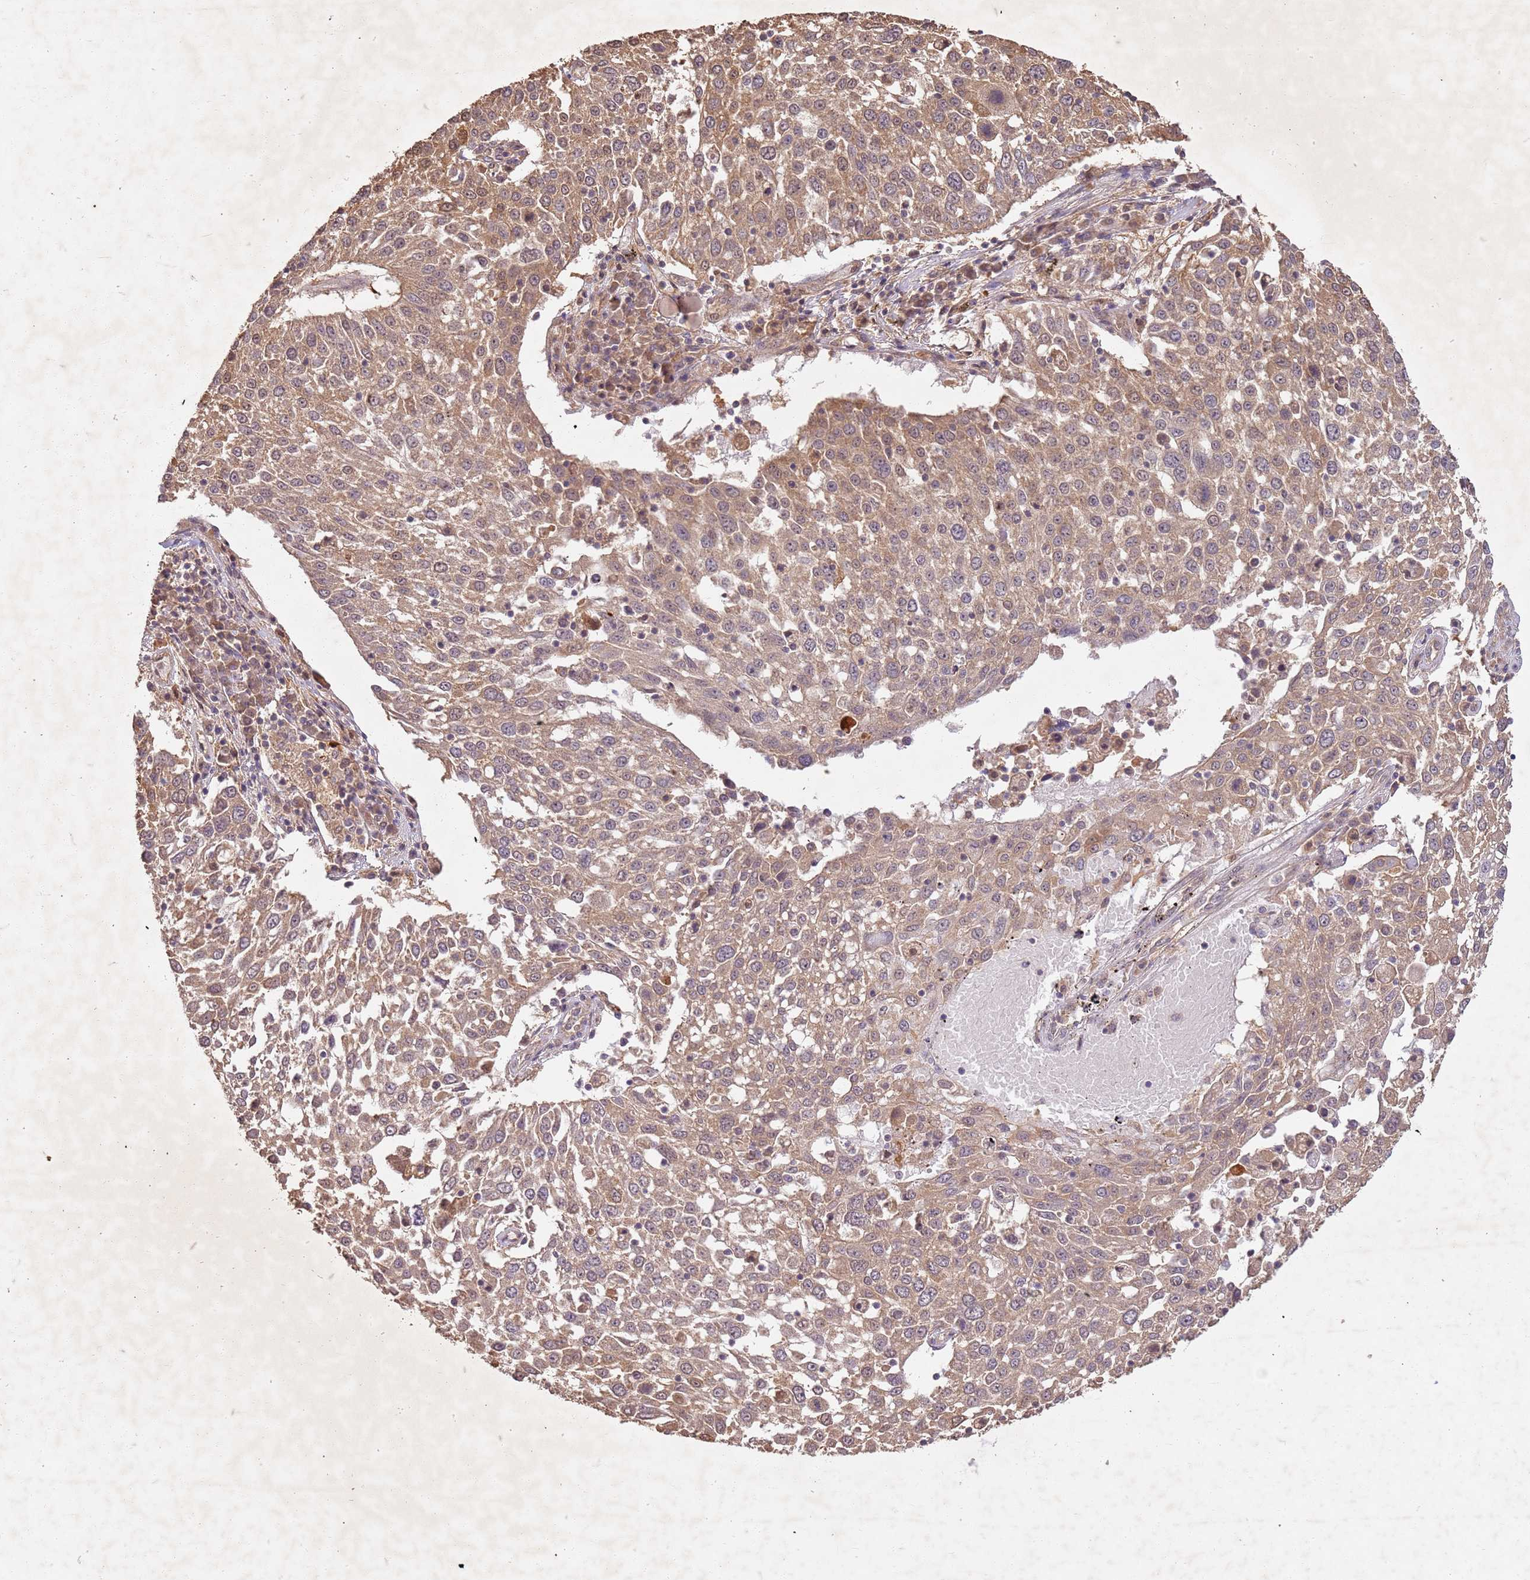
{"staining": {"intensity": "moderate", "quantity": "25%-75%", "location": "cytoplasmic/membranous"}, "tissue": "lung cancer", "cell_type": "Tumor cells", "image_type": "cancer", "snomed": [{"axis": "morphology", "description": "Squamous cell carcinoma, NOS"}, {"axis": "topography", "description": "Lung"}], "caption": "Immunohistochemistry (IHC) of lung cancer exhibits medium levels of moderate cytoplasmic/membranous staining in about 25%-75% of tumor cells. (IHC, brightfield microscopy, high magnification).", "gene": "UBE3A", "patient": {"sex": "male", "age": 65}}